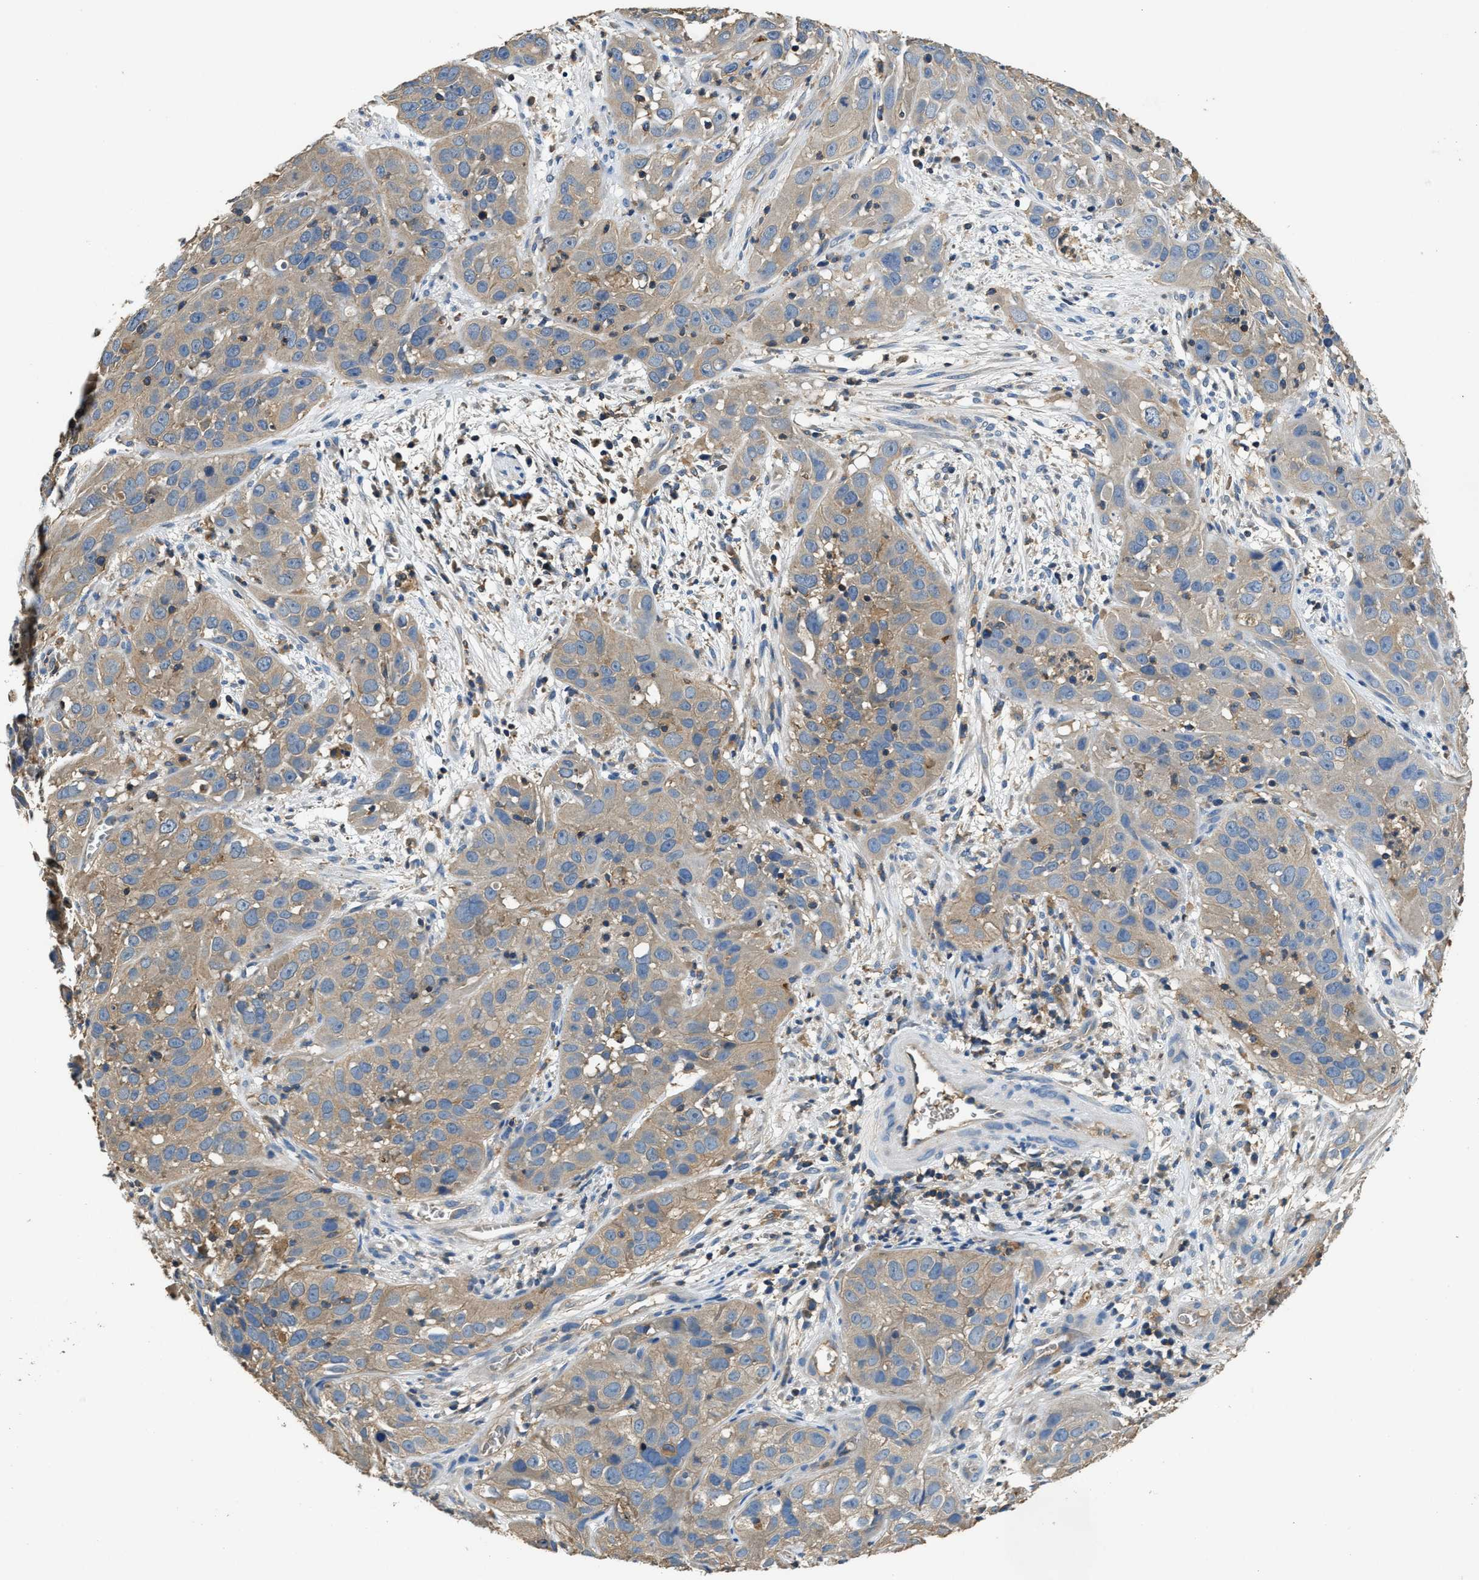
{"staining": {"intensity": "weak", "quantity": ">75%", "location": "cytoplasmic/membranous"}, "tissue": "cervical cancer", "cell_type": "Tumor cells", "image_type": "cancer", "snomed": [{"axis": "morphology", "description": "Squamous cell carcinoma, NOS"}, {"axis": "topography", "description": "Cervix"}], "caption": "Approximately >75% of tumor cells in human cervical cancer display weak cytoplasmic/membranous protein positivity as visualized by brown immunohistochemical staining.", "gene": "BLOC1S1", "patient": {"sex": "female", "age": 32}}